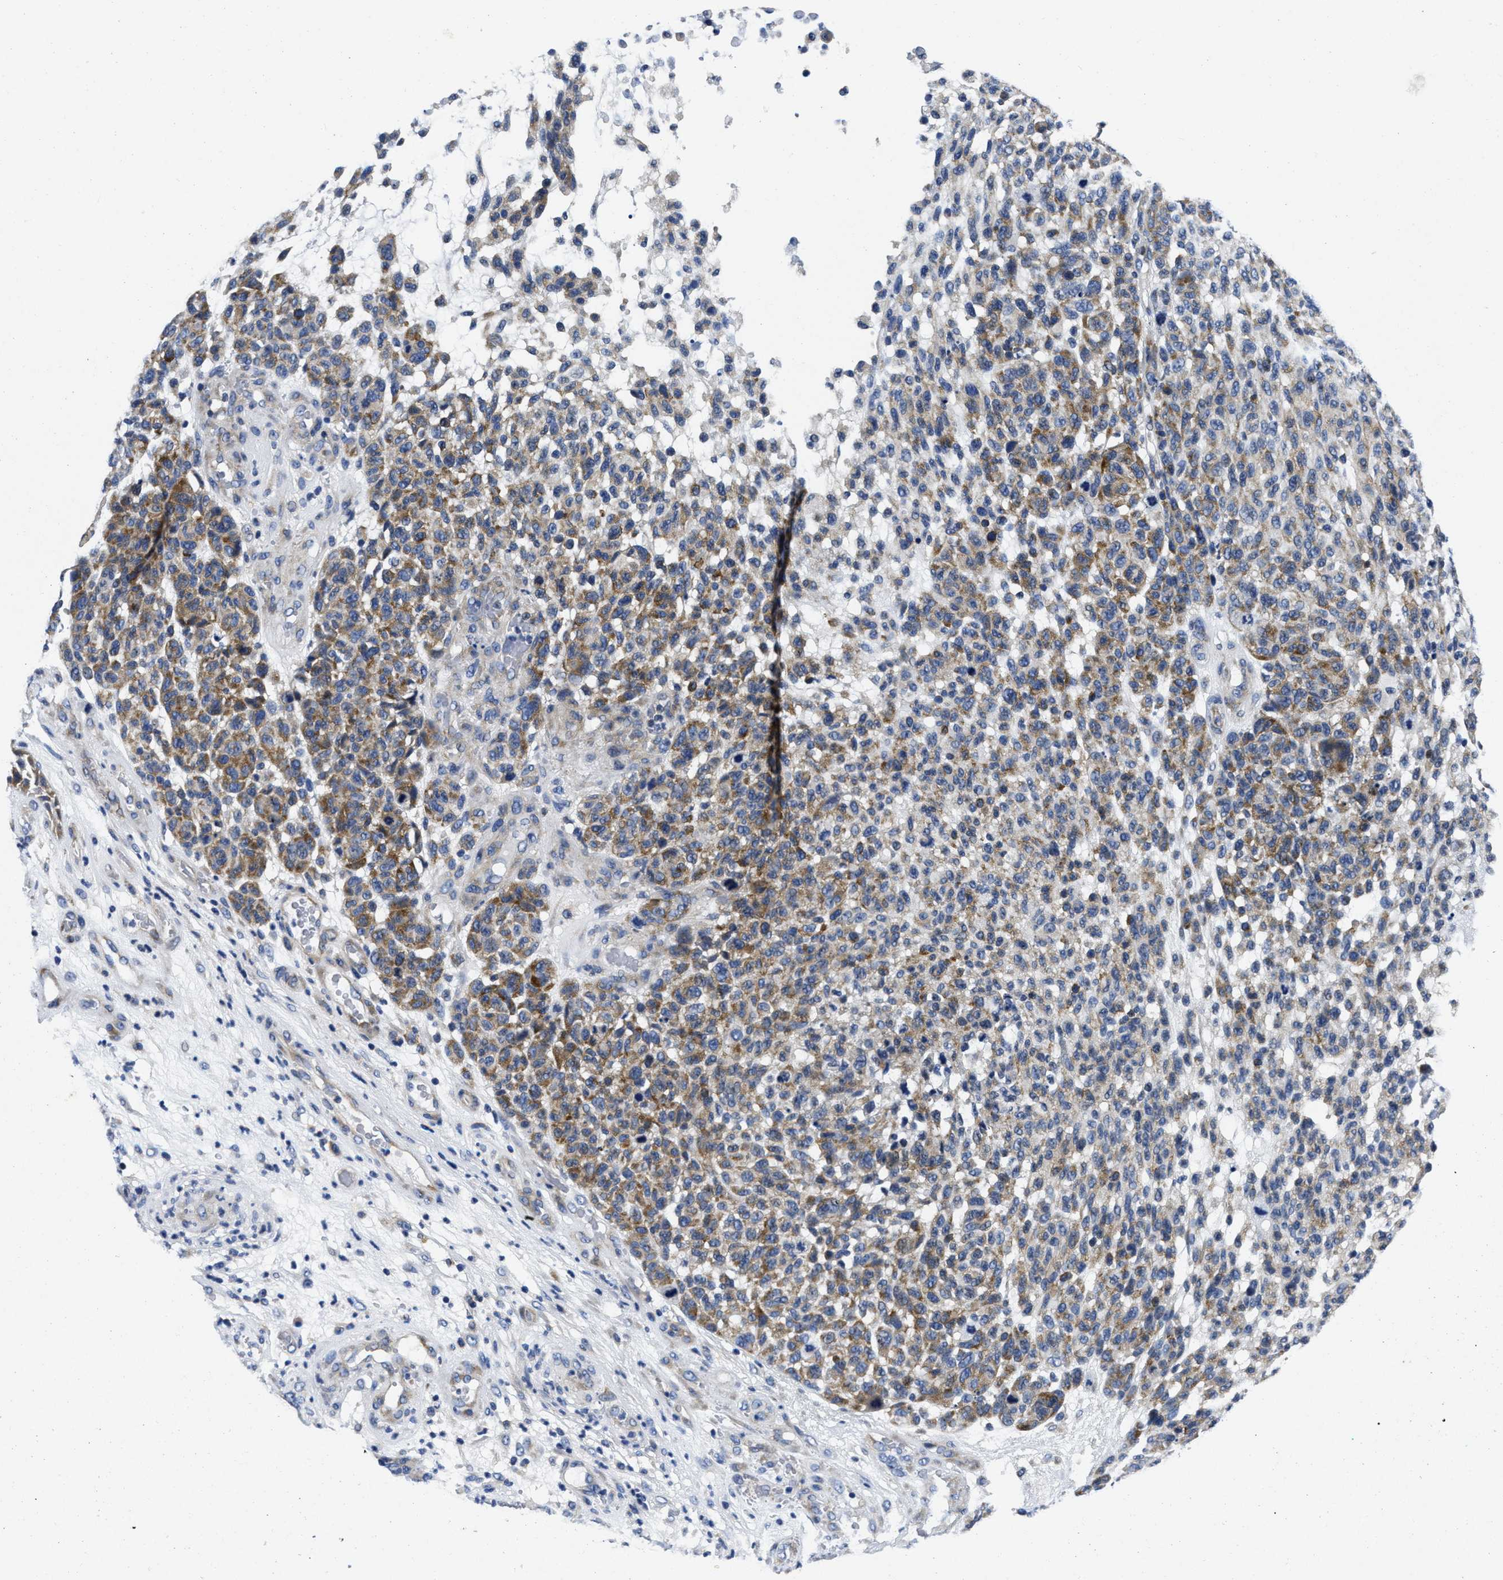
{"staining": {"intensity": "moderate", "quantity": "25%-75%", "location": "cytoplasmic/membranous"}, "tissue": "melanoma", "cell_type": "Tumor cells", "image_type": "cancer", "snomed": [{"axis": "morphology", "description": "Malignant melanoma, NOS"}, {"axis": "topography", "description": "Skin"}], "caption": "This is an image of immunohistochemistry staining of melanoma, which shows moderate positivity in the cytoplasmic/membranous of tumor cells.", "gene": "LAD1", "patient": {"sex": "male", "age": 59}}